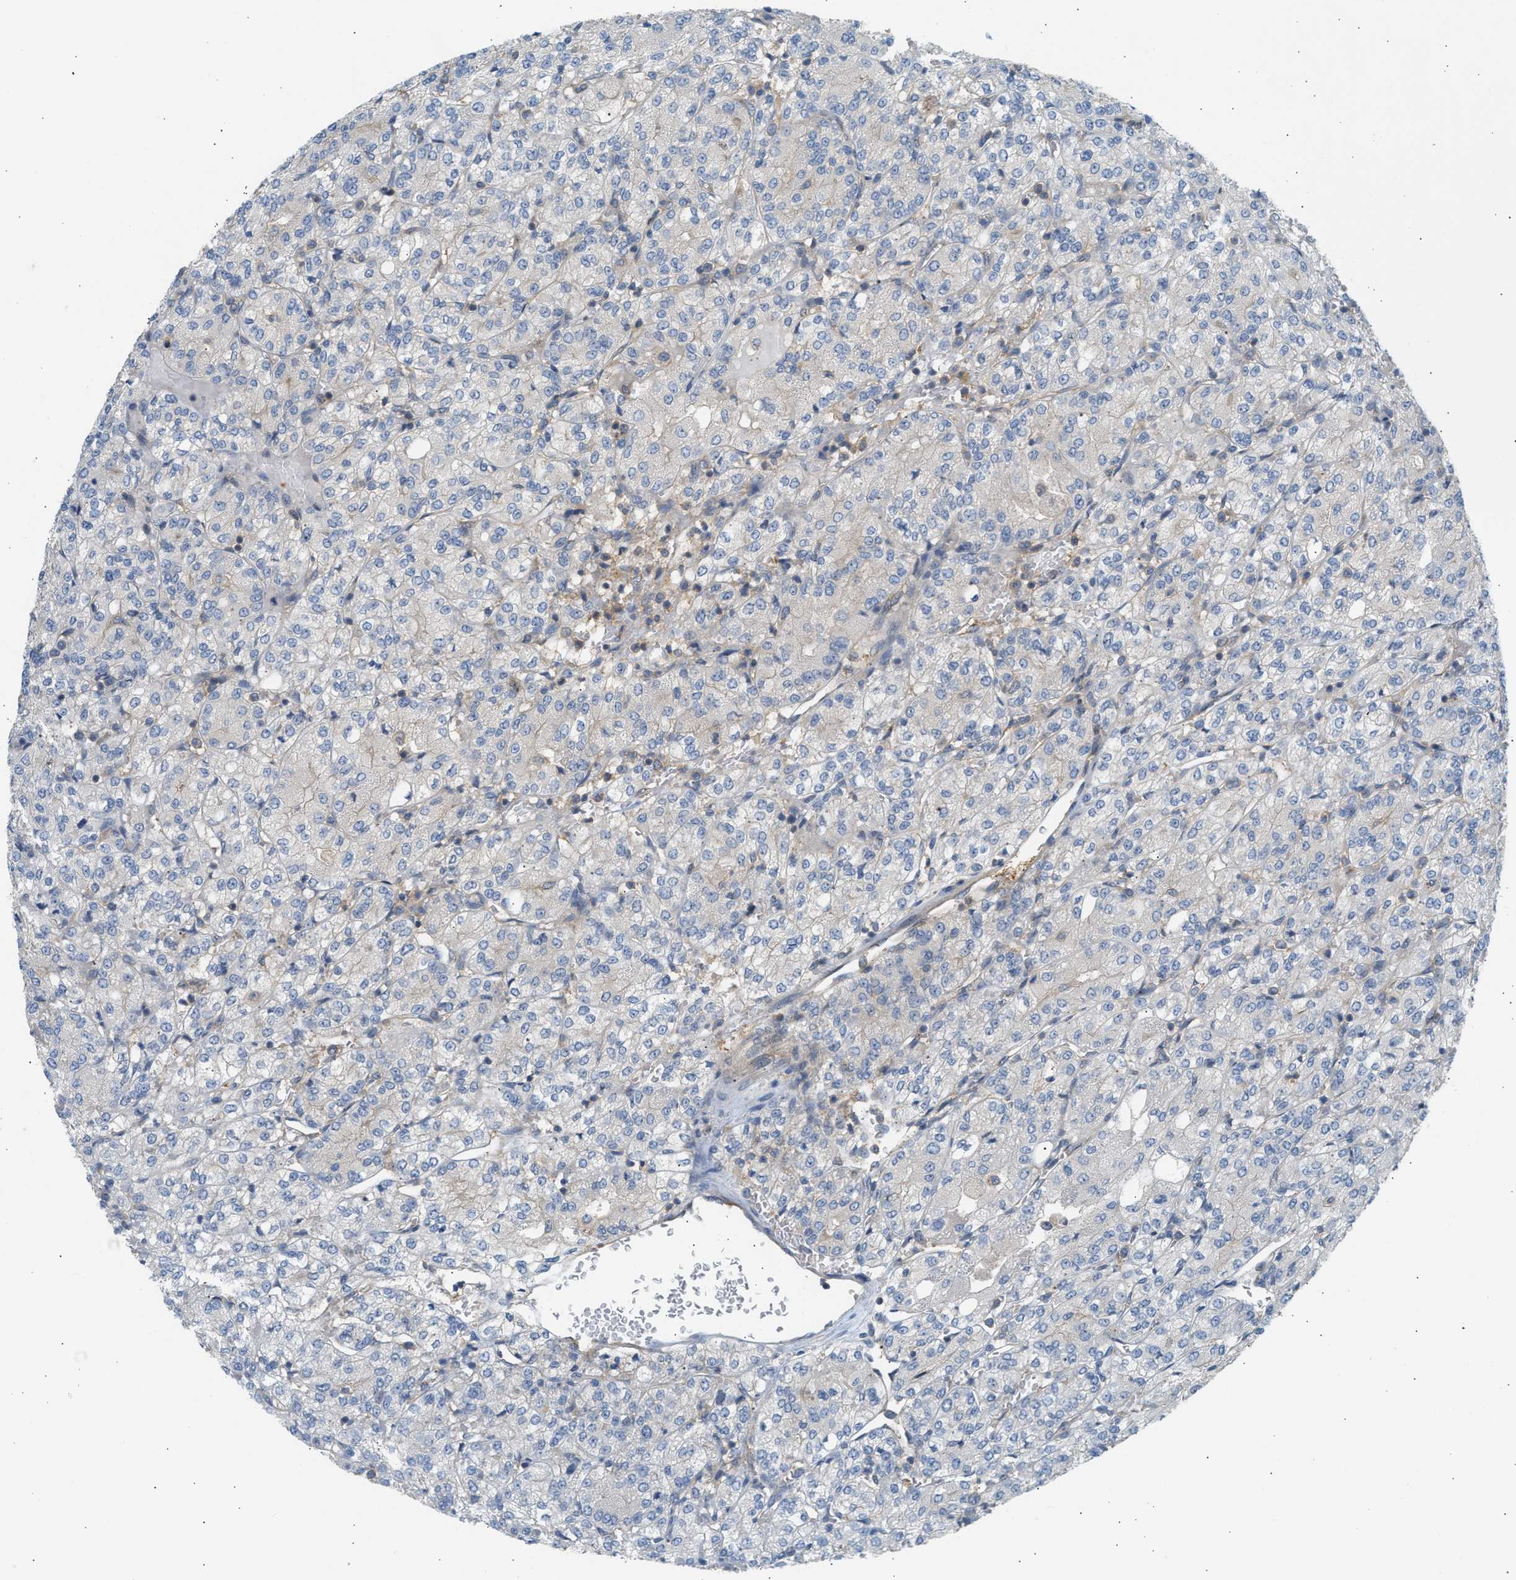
{"staining": {"intensity": "negative", "quantity": "none", "location": "none"}, "tissue": "renal cancer", "cell_type": "Tumor cells", "image_type": "cancer", "snomed": [{"axis": "morphology", "description": "Adenocarcinoma, NOS"}, {"axis": "topography", "description": "Kidney"}], "caption": "Protein analysis of renal cancer reveals no significant expression in tumor cells.", "gene": "PAFAH1B1", "patient": {"sex": "male", "age": 77}}